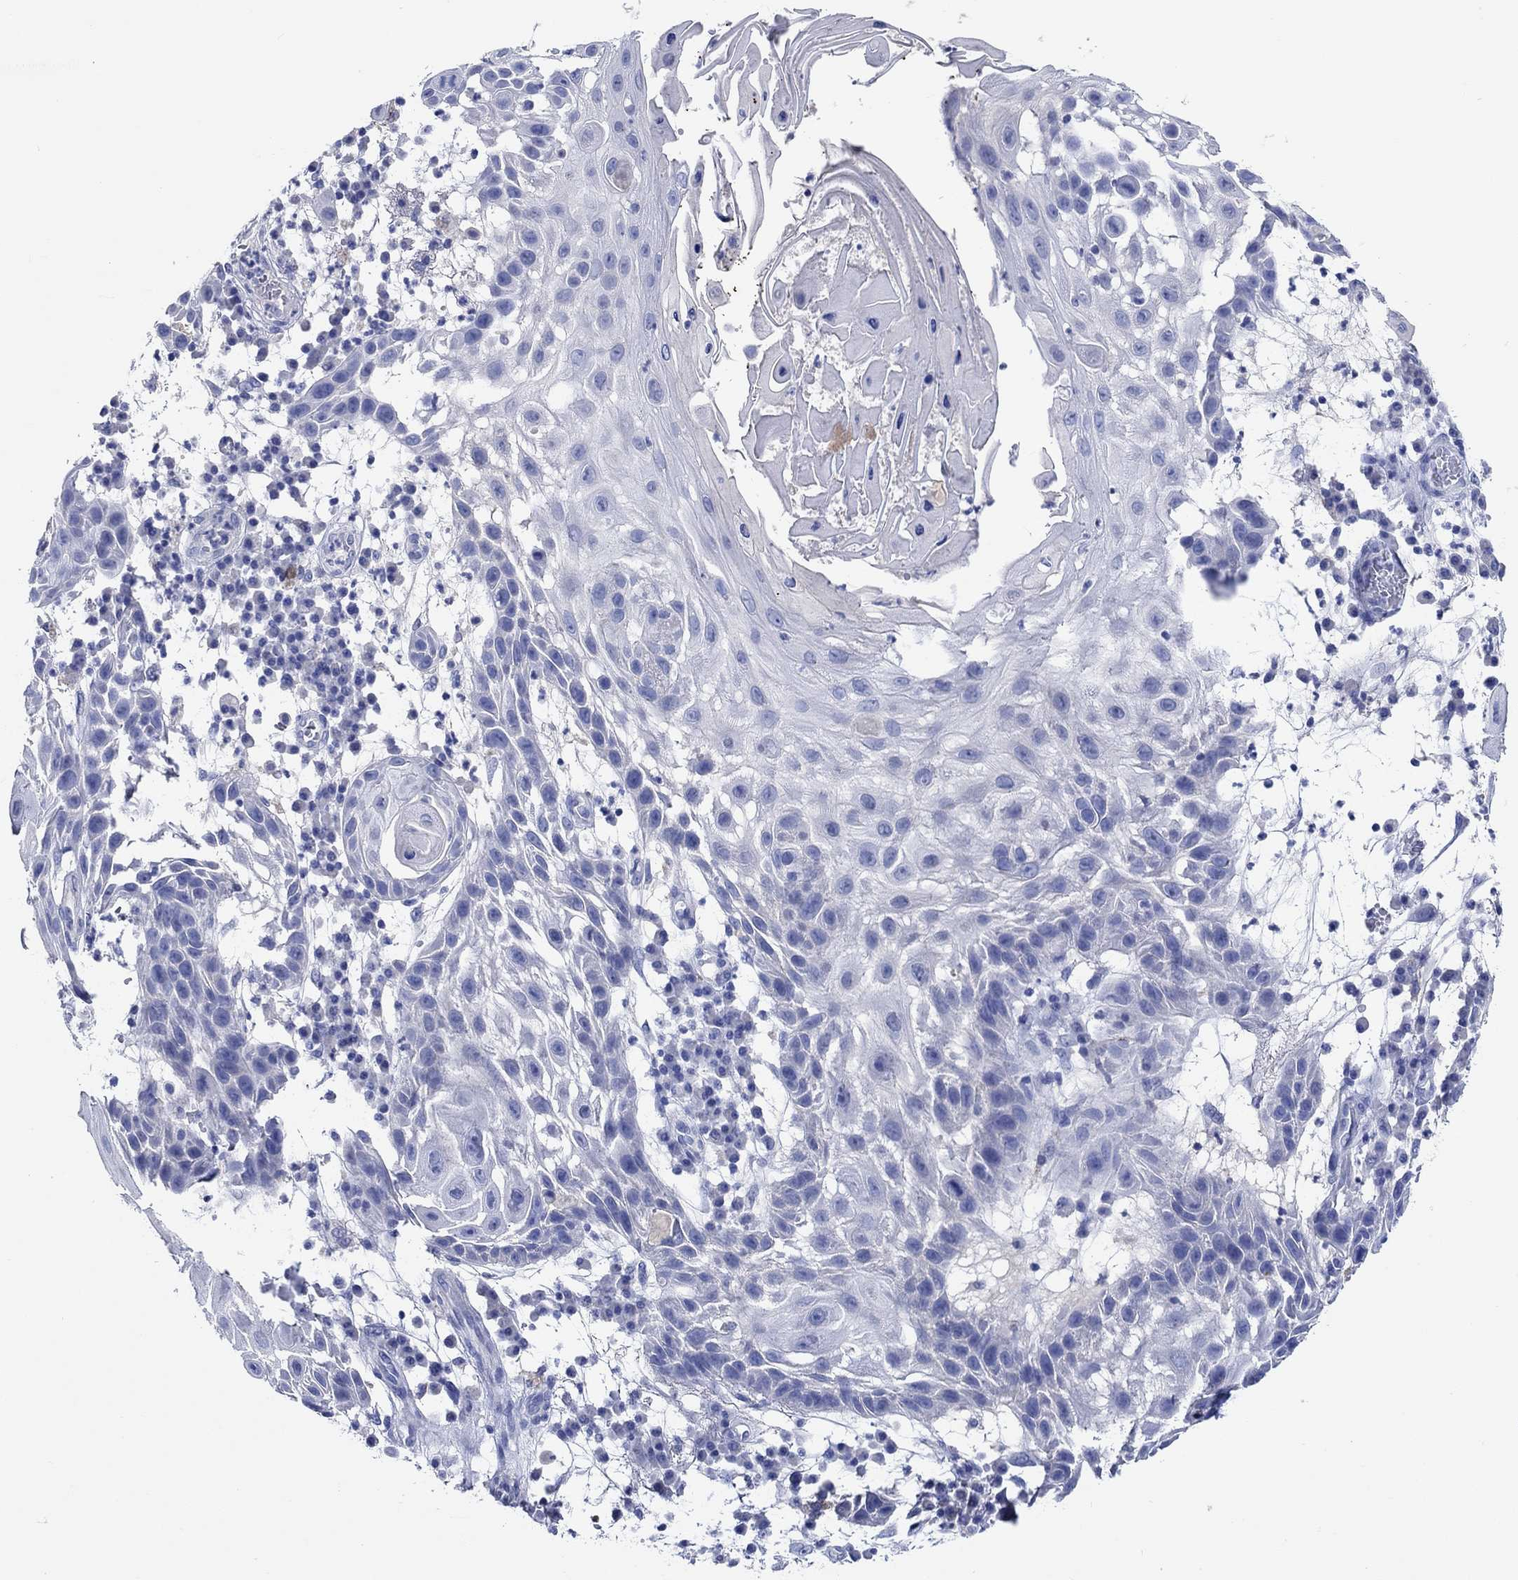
{"staining": {"intensity": "negative", "quantity": "none", "location": "none"}, "tissue": "skin cancer", "cell_type": "Tumor cells", "image_type": "cancer", "snomed": [{"axis": "morphology", "description": "Normal tissue, NOS"}, {"axis": "morphology", "description": "Squamous cell carcinoma, NOS"}, {"axis": "topography", "description": "Skin"}], "caption": "This is an immunohistochemistry histopathology image of skin cancer. There is no staining in tumor cells.", "gene": "SHISA4", "patient": {"sex": "male", "age": 79}}